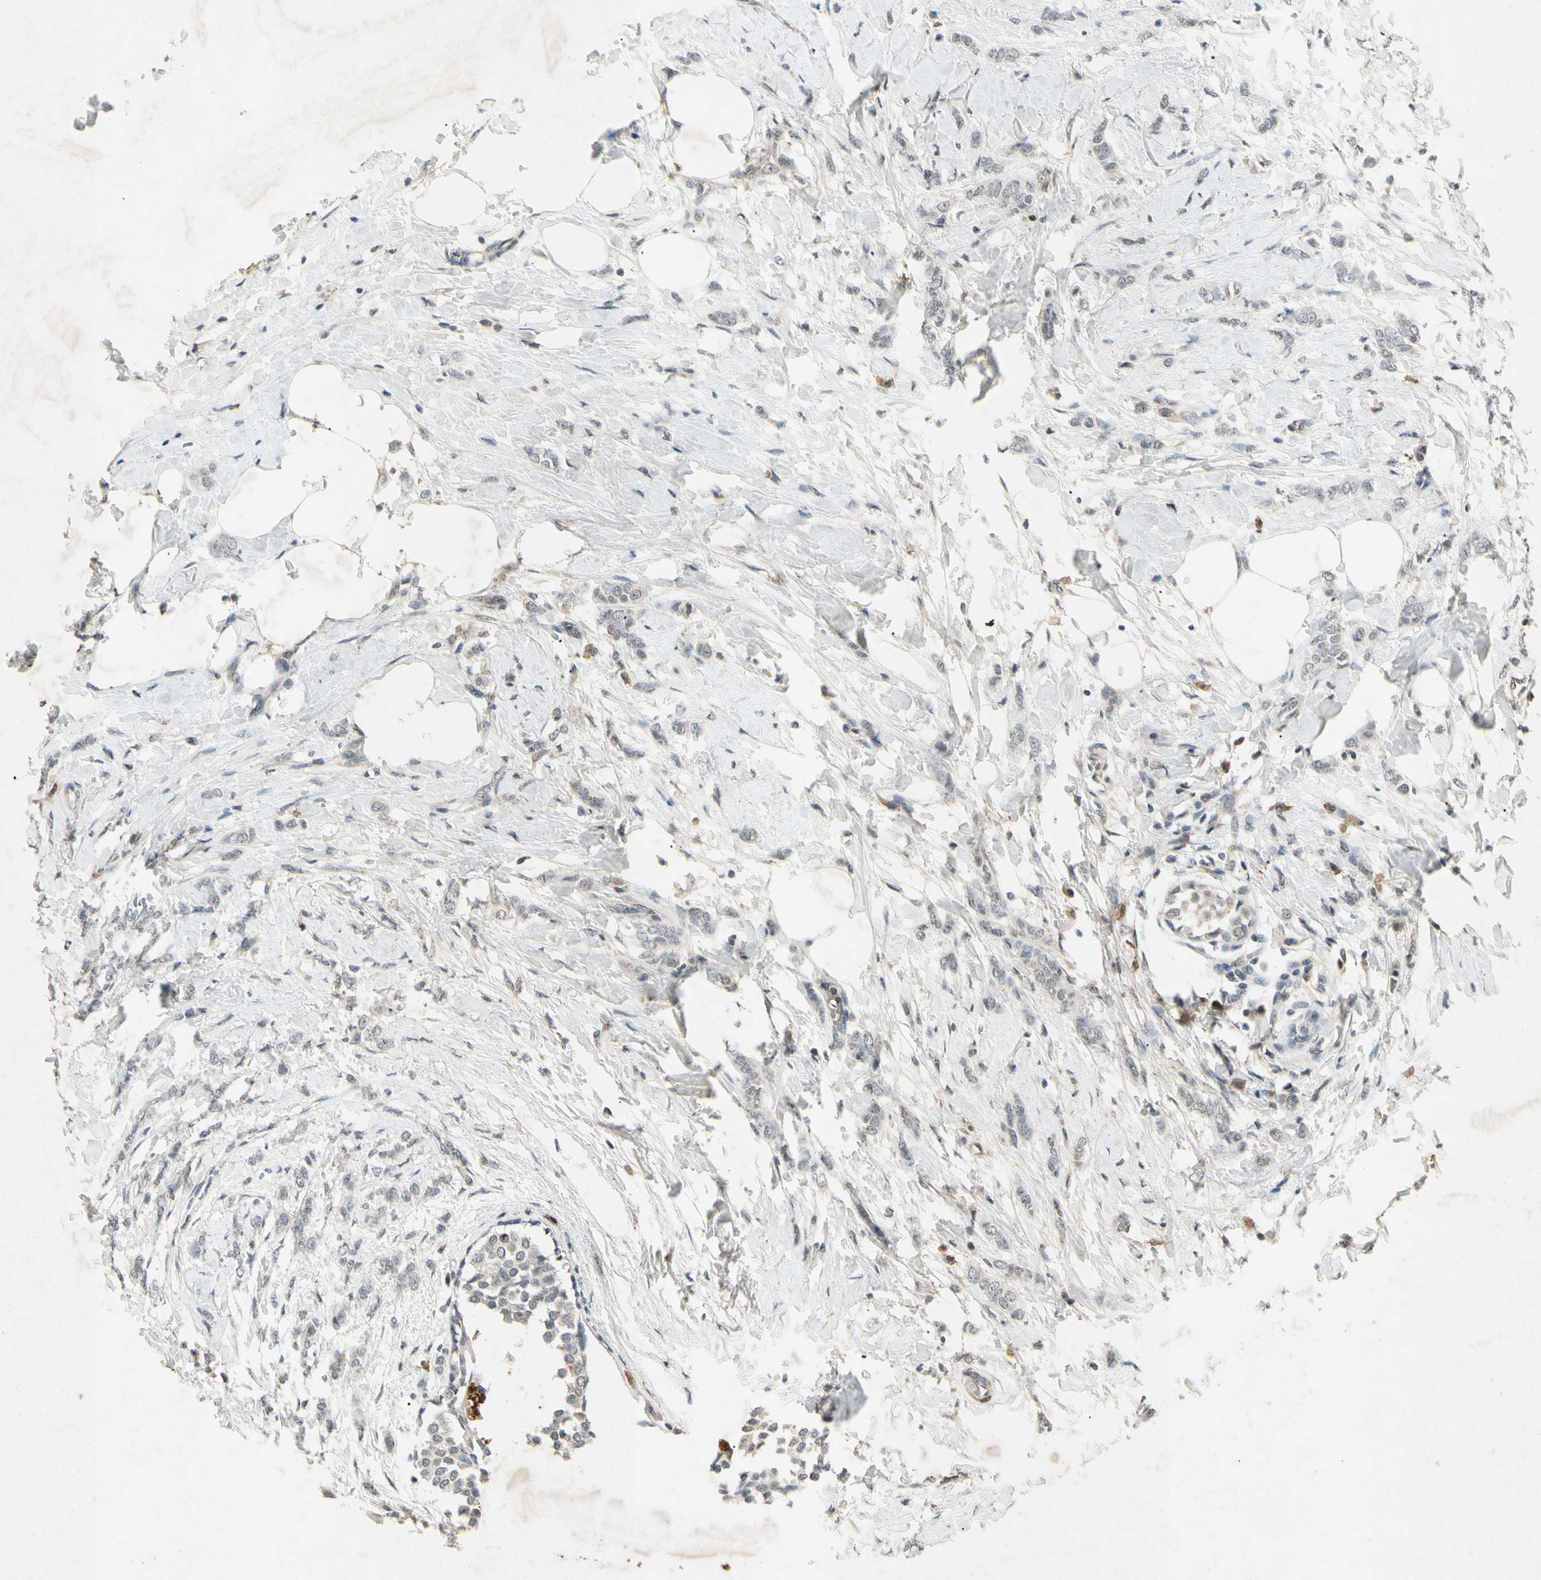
{"staining": {"intensity": "negative", "quantity": "none", "location": "none"}, "tissue": "breast cancer", "cell_type": "Tumor cells", "image_type": "cancer", "snomed": [{"axis": "morphology", "description": "Lobular carcinoma, in situ"}, {"axis": "morphology", "description": "Lobular carcinoma"}, {"axis": "topography", "description": "Breast"}], "caption": "IHC image of human breast cancer (lobular carcinoma) stained for a protein (brown), which reveals no positivity in tumor cells.", "gene": "CP", "patient": {"sex": "female", "age": 41}}